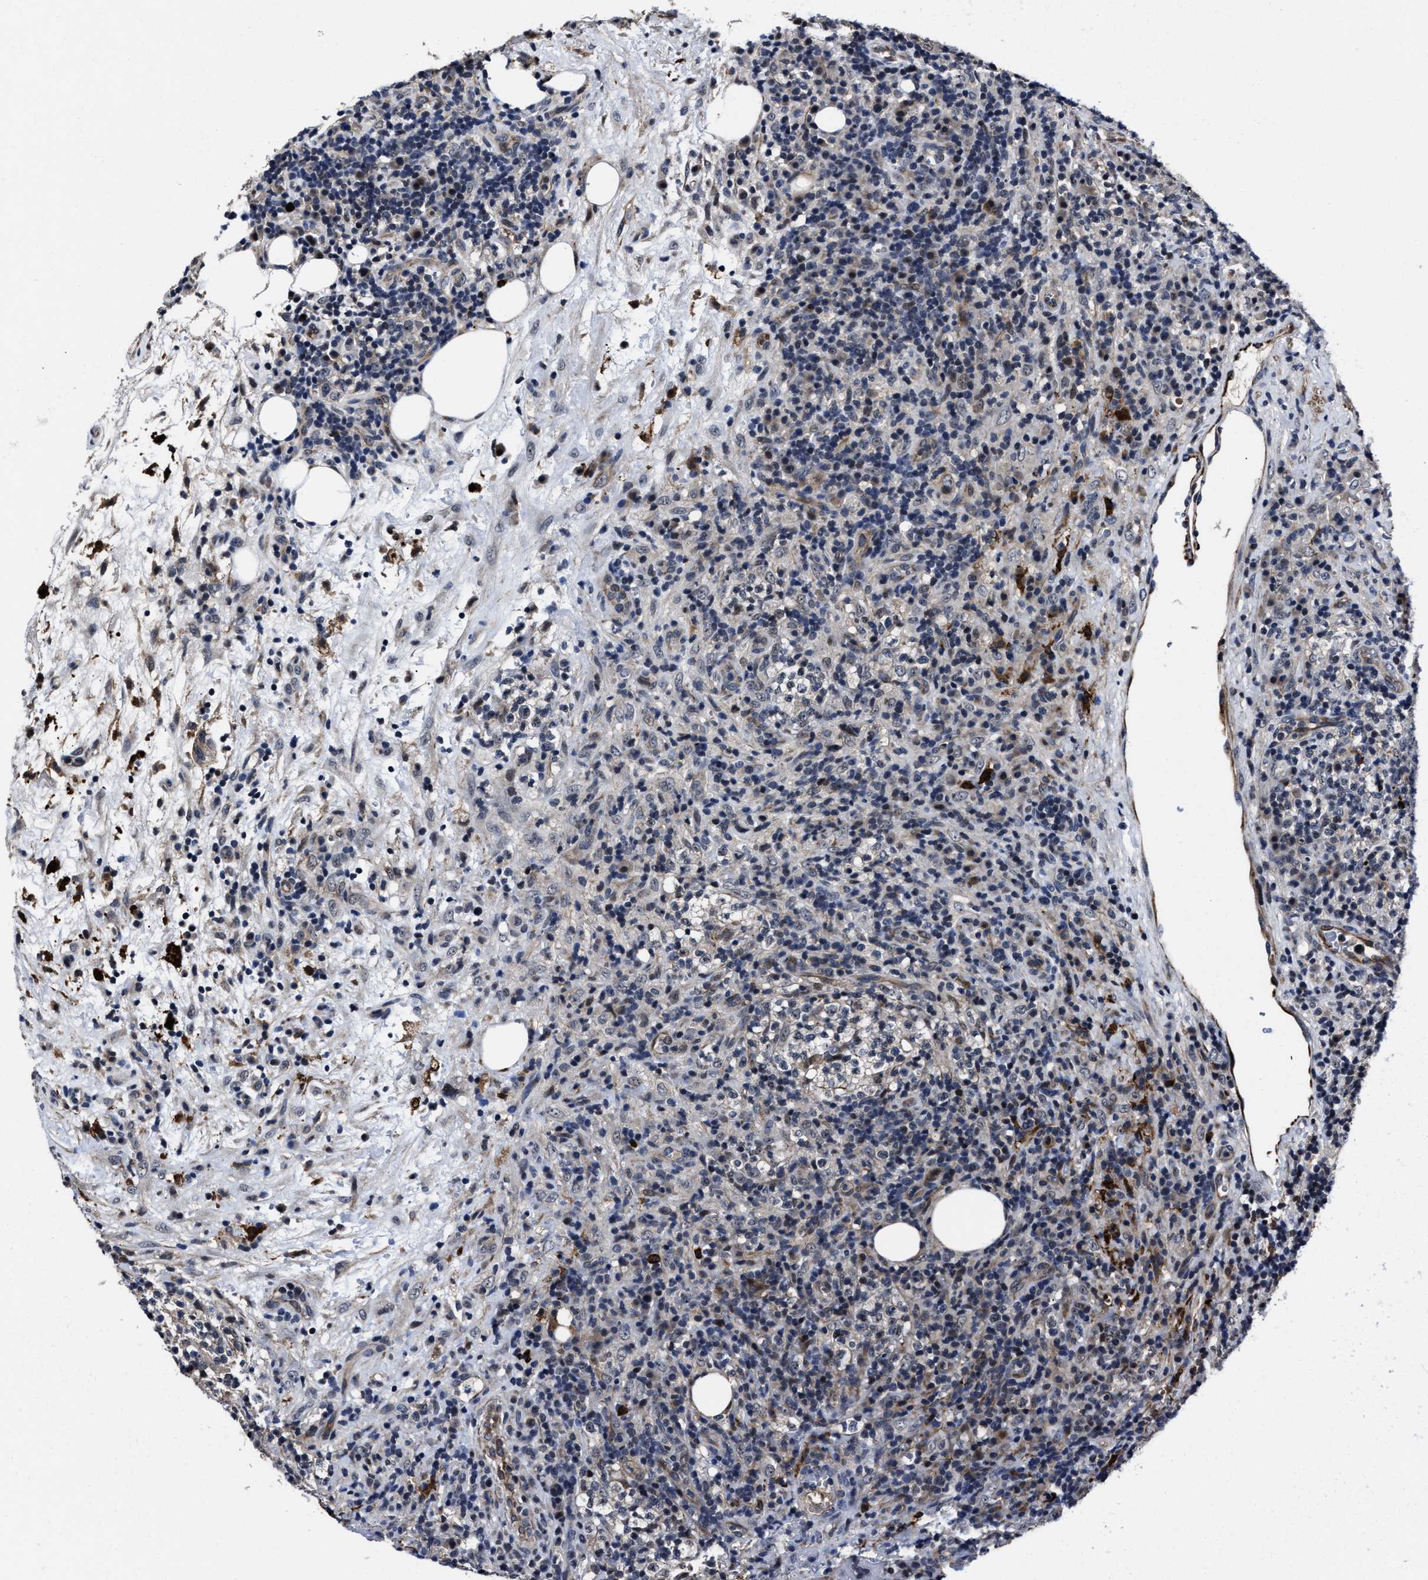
{"staining": {"intensity": "negative", "quantity": "none", "location": "none"}, "tissue": "lymphoma", "cell_type": "Tumor cells", "image_type": "cancer", "snomed": [{"axis": "morphology", "description": "Malignant lymphoma, non-Hodgkin's type, High grade"}, {"axis": "topography", "description": "Lymph node"}], "caption": "High power microscopy histopathology image of an IHC photomicrograph of lymphoma, revealing no significant staining in tumor cells.", "gene": "RSBN1L", "patient": {"sex": "female", "age": 76}}